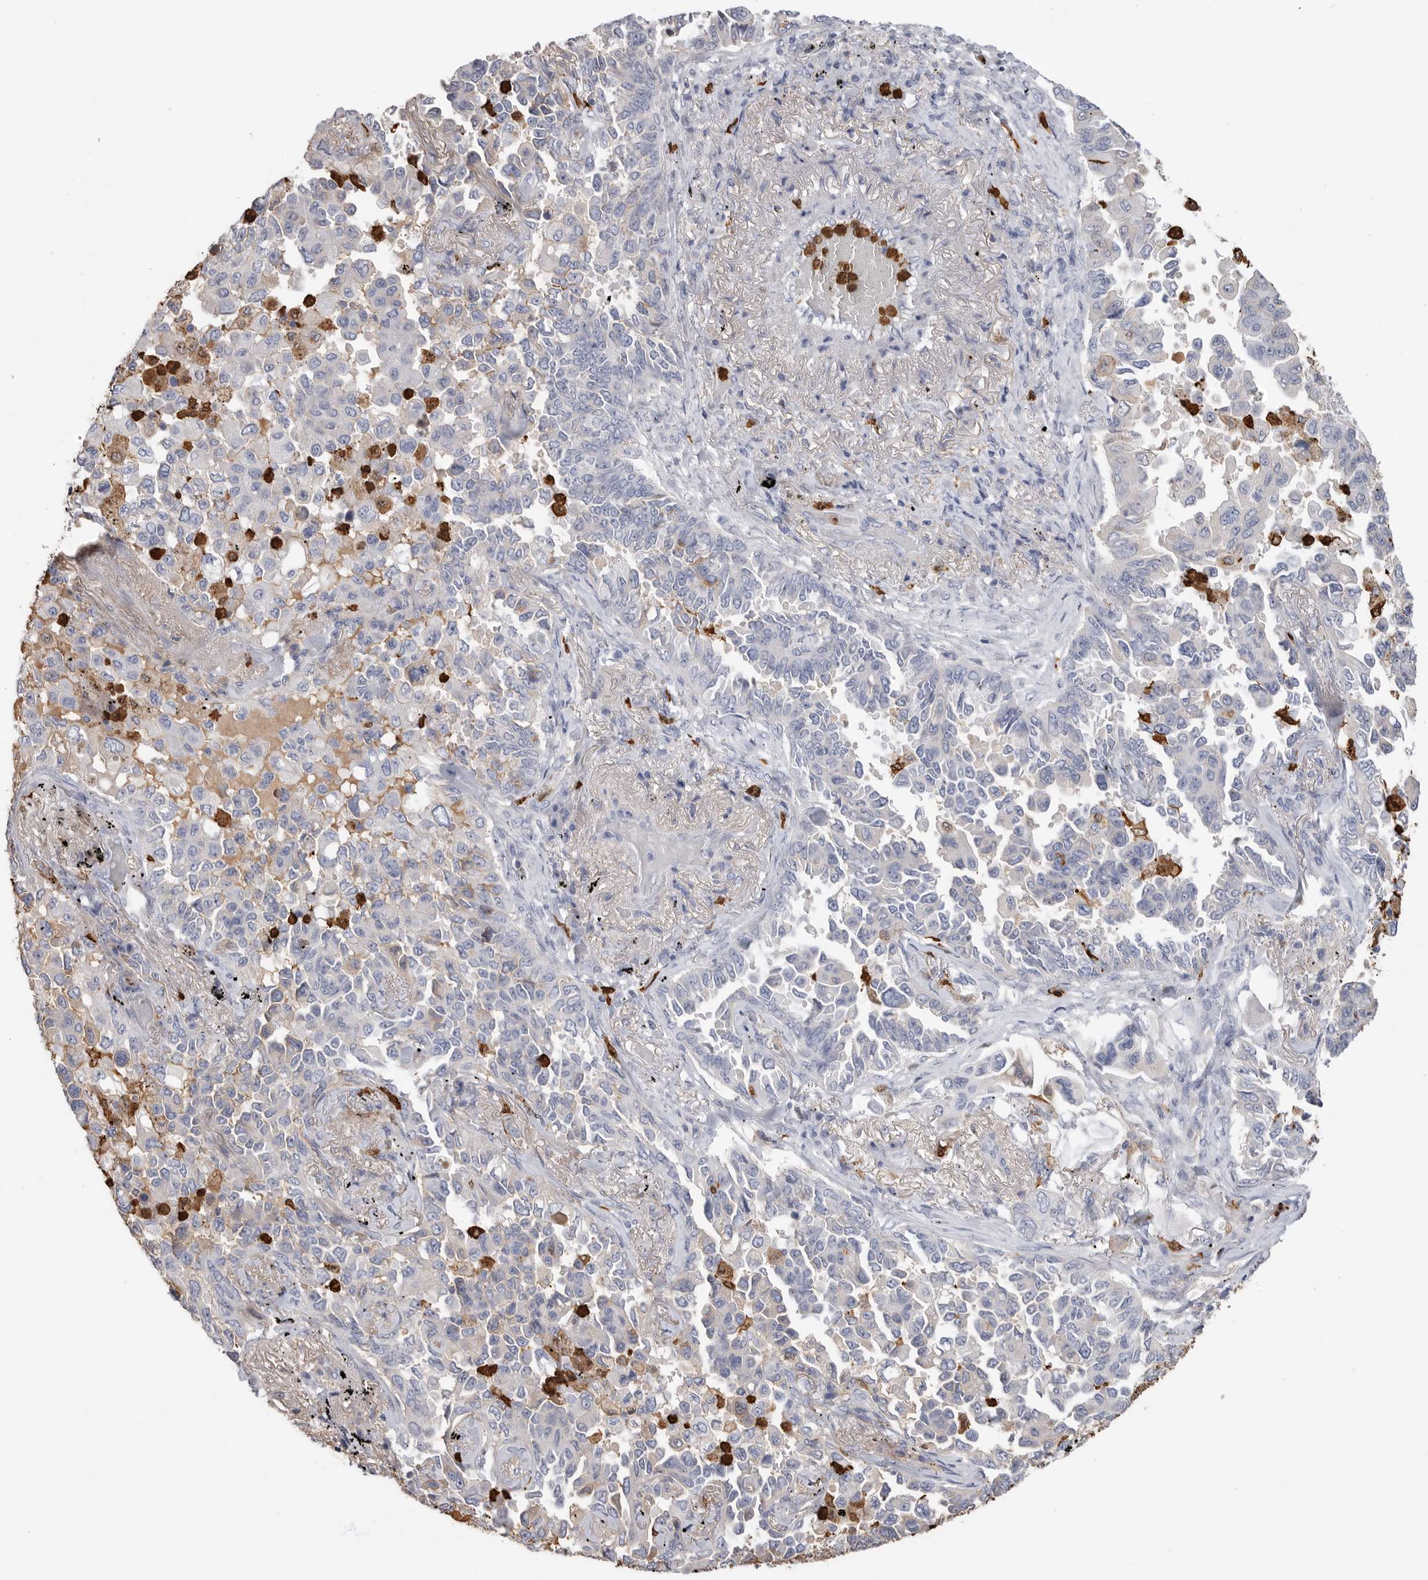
{"staining": {"intensity": "negative", "quantity": "none", "location": "none"}, "tissue": "lung cancer", "cell_type": "Tumor cells", "image_type": "cancer", "snomed": [{"axis": "morphology", "description": "Adenocarcinoma, NOS"}, {"axis": "topography", "description": "Lung"}], "caption": "A micrograph of lung cancer stained for a protein shows no brown staining in tumor cells.", "gene": "CYB561D1", "patient": {"sex": "female", "age": 67}}